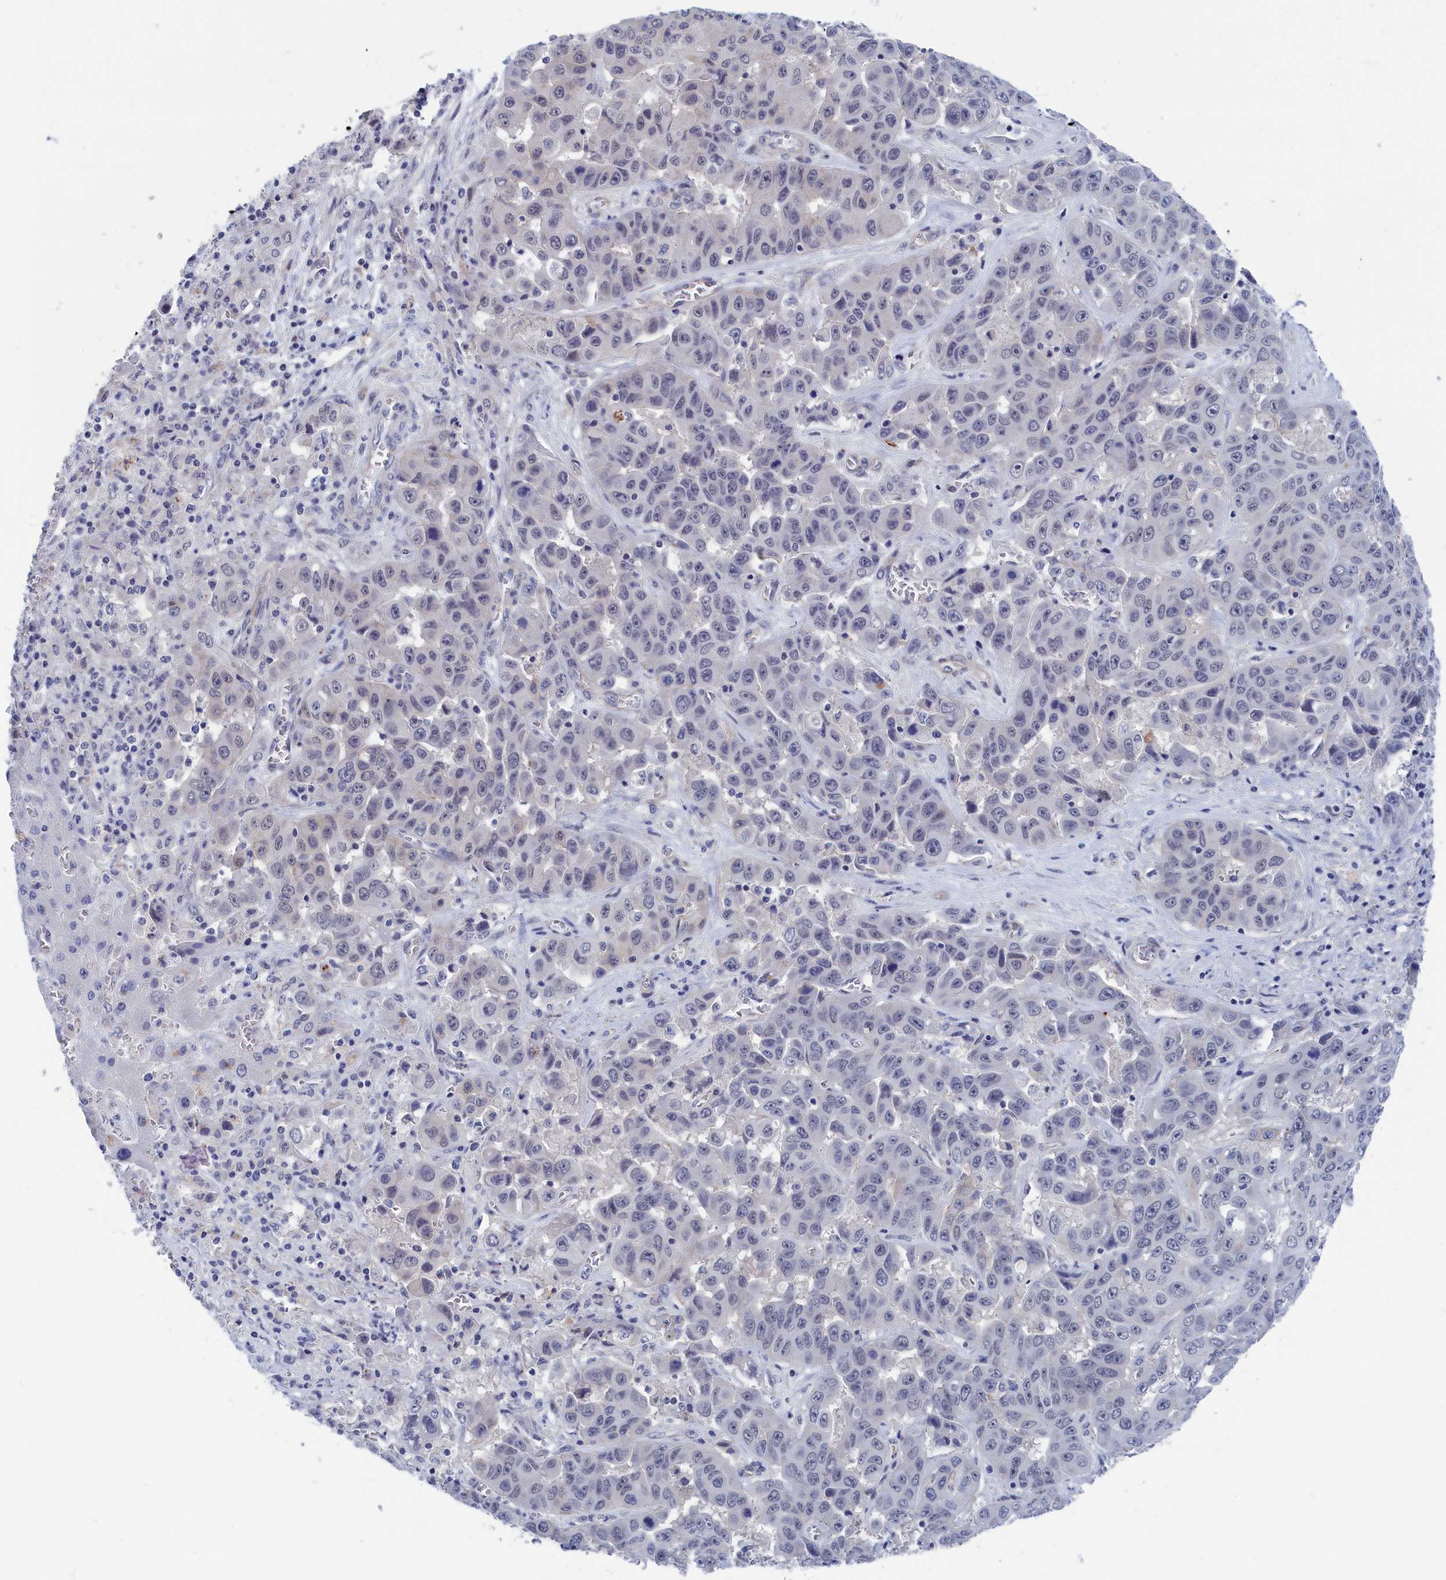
{"staining": {"intensity": "negative", "quantity": "none", "location": "none"}, "tissue": "liver cancer", "cell_type": "Tumor cells", "image_type": "cancer", "snomed": [{"axis": "morphology", "description": "Cholangiocarcinoma"}, {"axis": "topography", "description": "Liver"}], "caption": "A high-resolution micrograph shows immunohistochemistry (IHC) staining of cholangiocarcinoma (liver), which exhibits no significant expression in tumor cells. Nuclei are stained in blue.", "gene": "MARCHF3", "patient": {"sex": "female", "age": 52}}